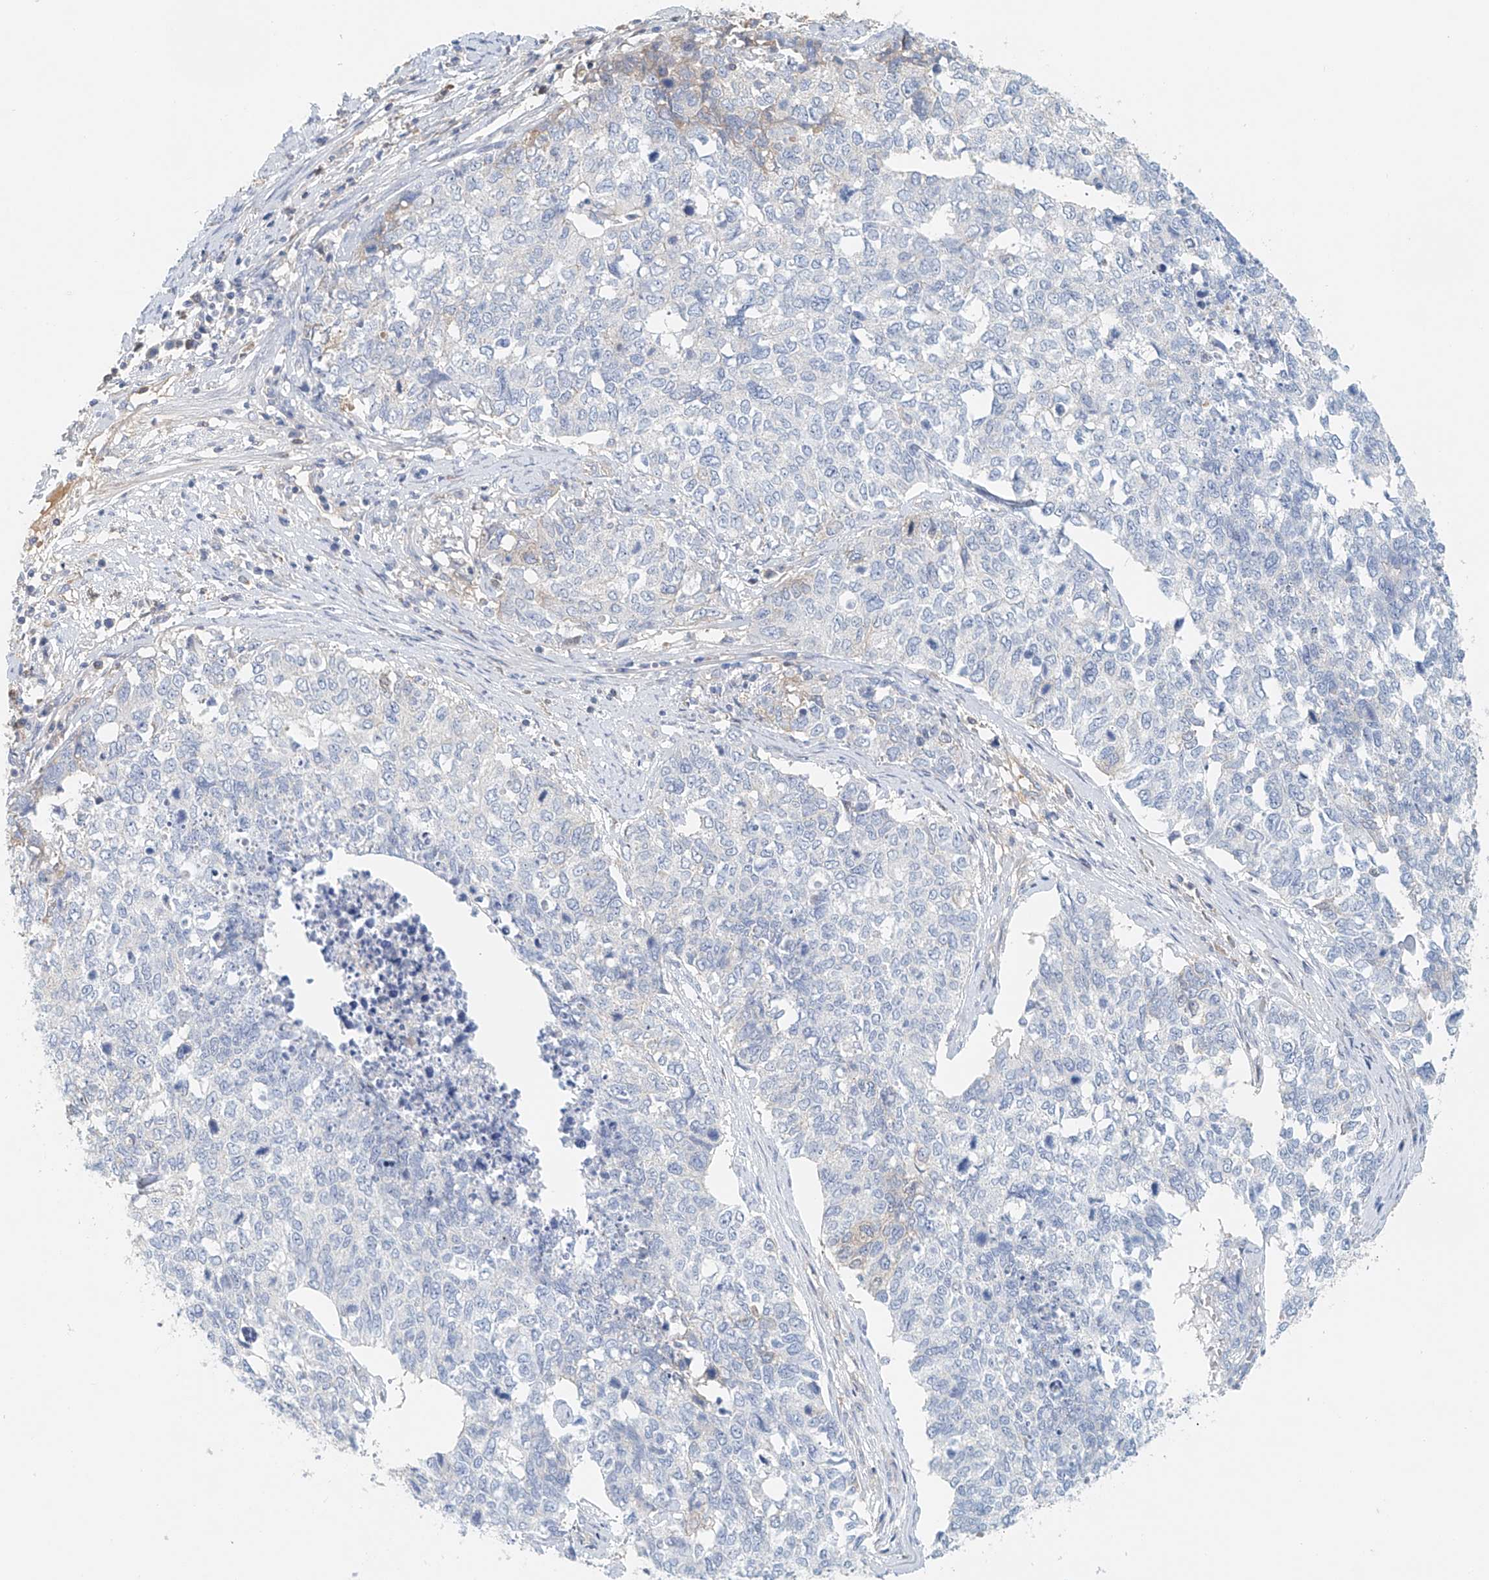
{"staining": {"intensity": "negative", "quantity": "none", "location": "none"}, "tissue": "cervical cancer", "cell_type": "Tumor cells", "image_type": "cancer", "snomed": [{"axis": "morphology", "description": "Squamous cell carcinoma, NOS"}, {"axis": "topography", "description": "Cervix"}], "caption": "DAB (3,3'-diaminobenzidine) immunohistochemical staining of cervical squamous cell carcinoma exhibits no significant expression in tumor cells.", "gene": "FRYL", "patient": {"sex": "female", "age": 63}}